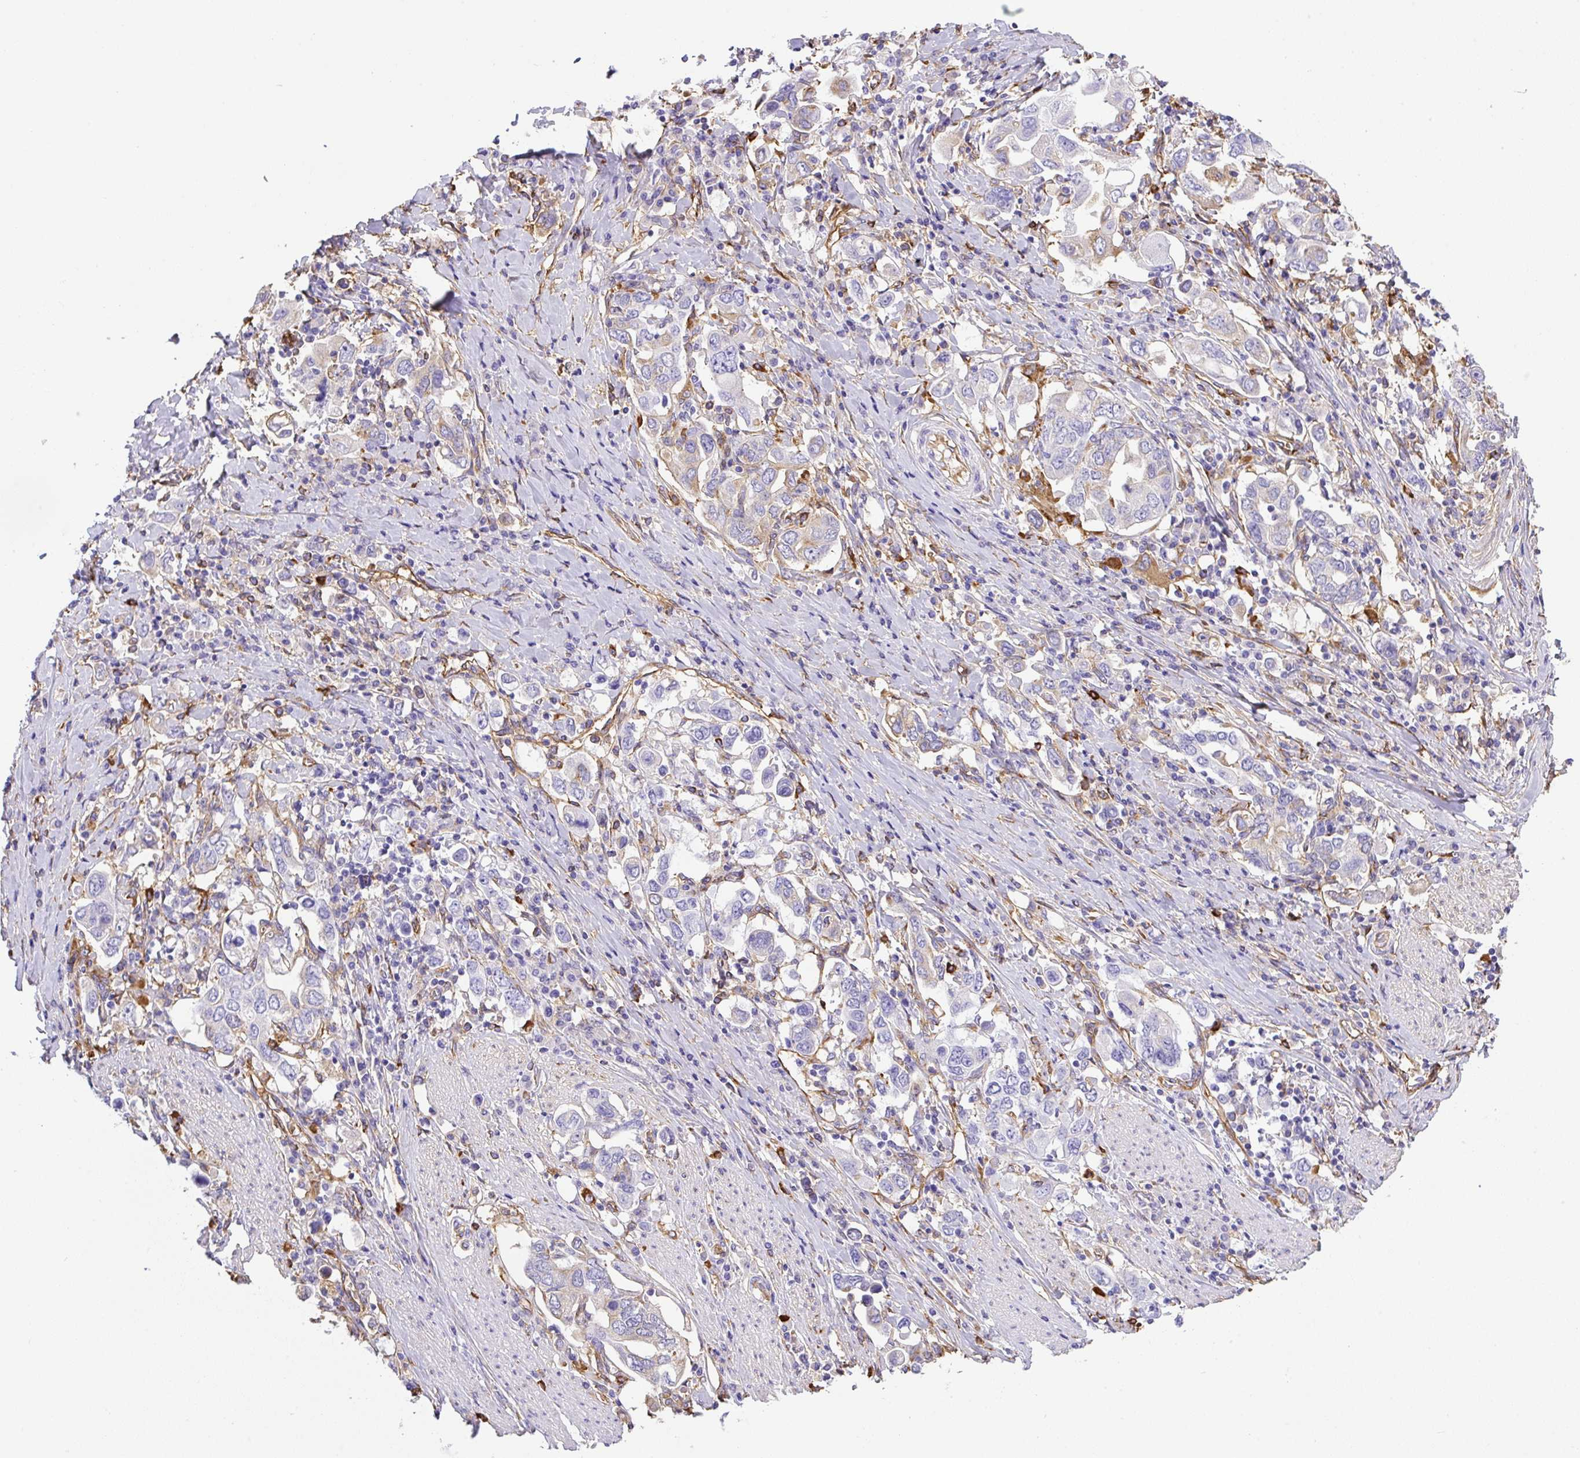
{"staining": {"intensity": "negative", "quantity": "none", "location": "none"}, "tissue": "stomach cancer", "cell_type": "Tumor cells", "image_type": "cancer", "snomed": [{"axis": "morphology", "description": "Adenocarcinoma, NOS"}, {"axis": "topography", "description": "Stomach, upper"}, {"axis": "topography", "description": "Stomach"}], "caption": "Immunohistochemical staining of human stomach cancer exhibits no significant positivity in tumor cells.", "gene": "MAGEB5", "patient": {"sex": "male", "age": 62}}